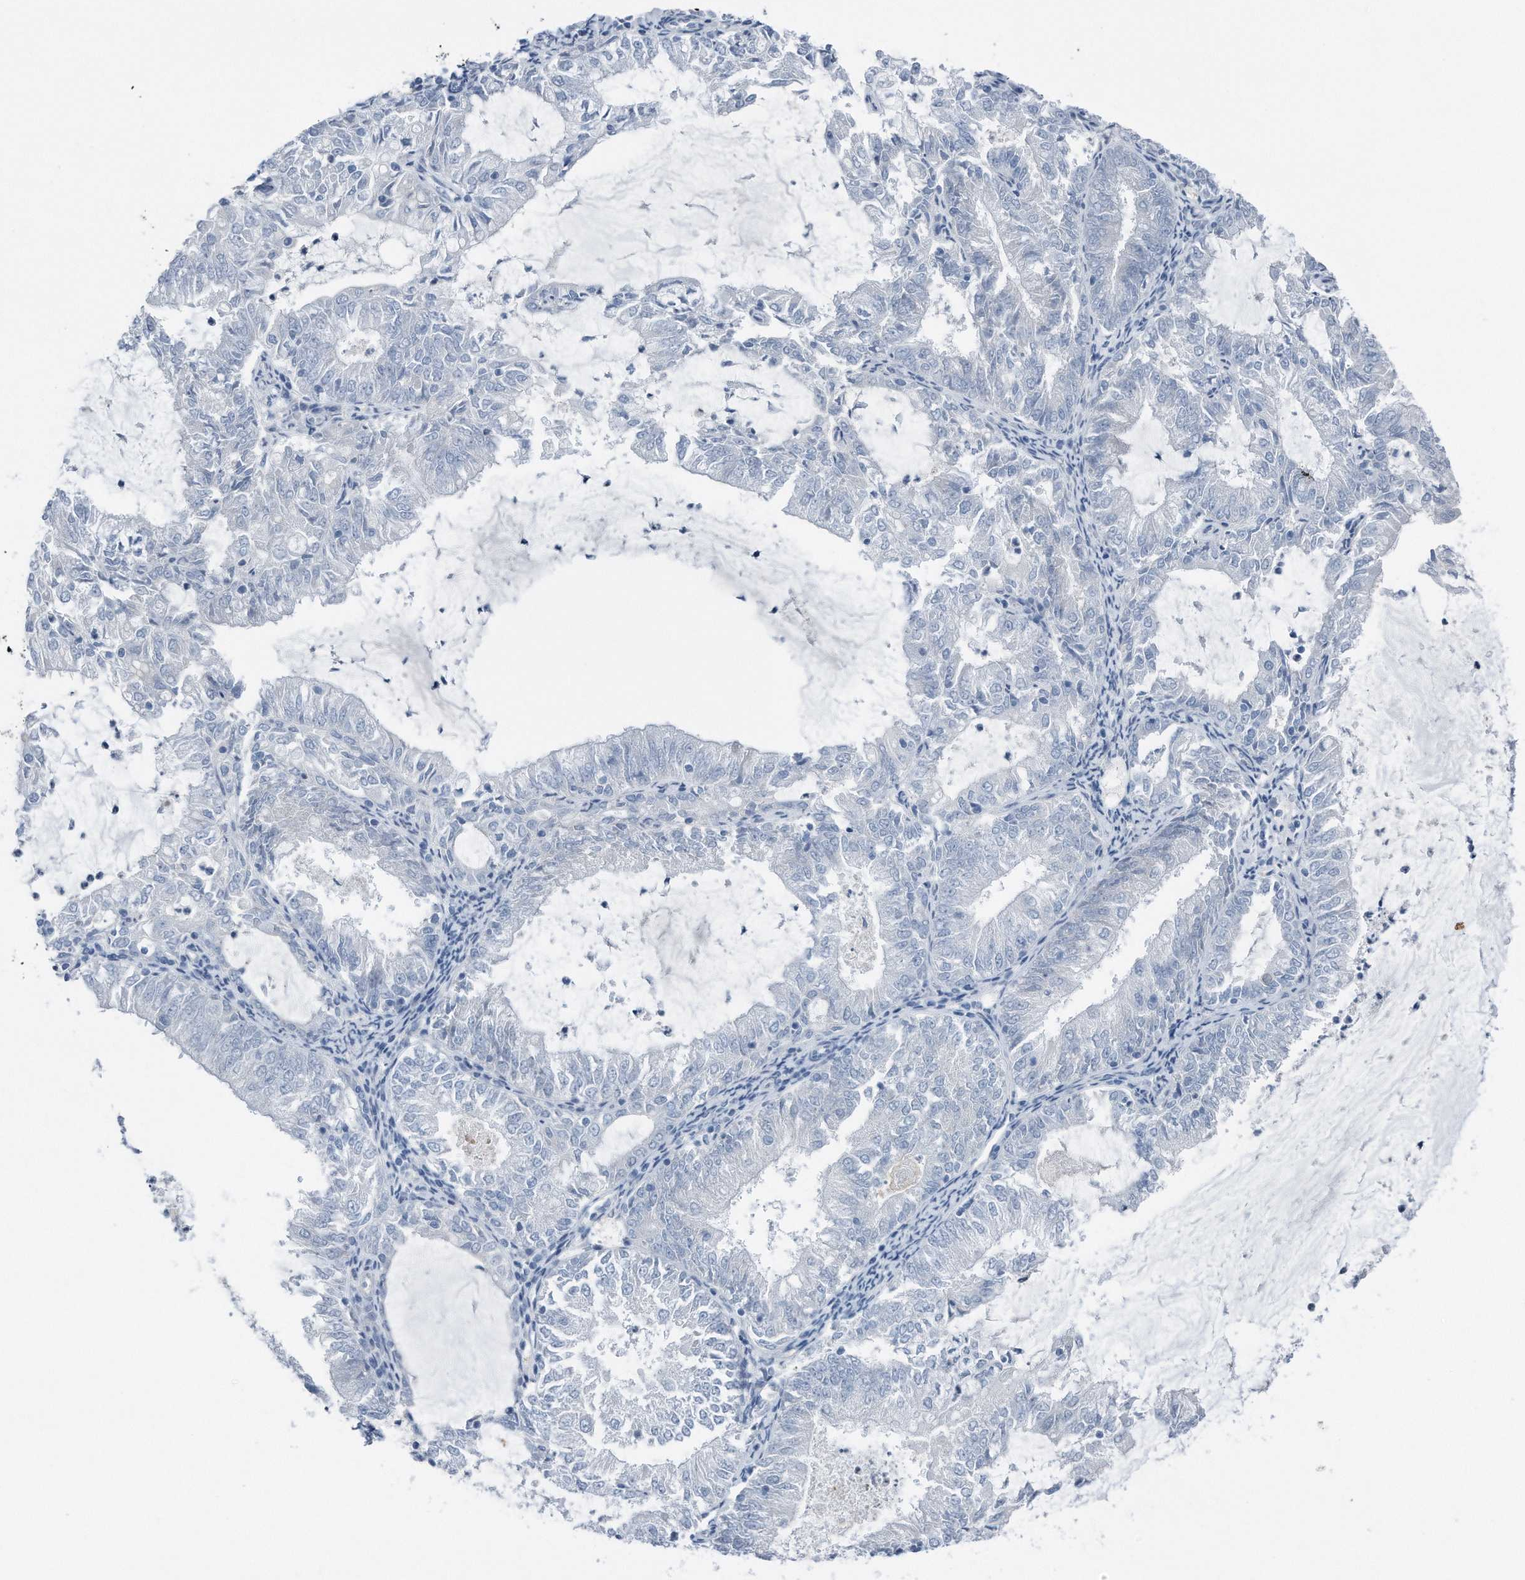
{"staining": {"intensity": "negative", "quantity": "none", "location": "none"}, "tissue": "endometrial cancer", "cell_type": "Tumor cells", "image_type": "cancer", "snomed": [{"axis": "morphology", "description": "Adenocarcinoma, NOS"}, {"axis": "topography", "description": "Endometrium"}], "caption": "Endometrial adenocarcinoma stained for a protein using immunohistochemistry displays no expression tumor cells.", "gene": "YRDC", "patient": {"sex": "female", "age": 57}}